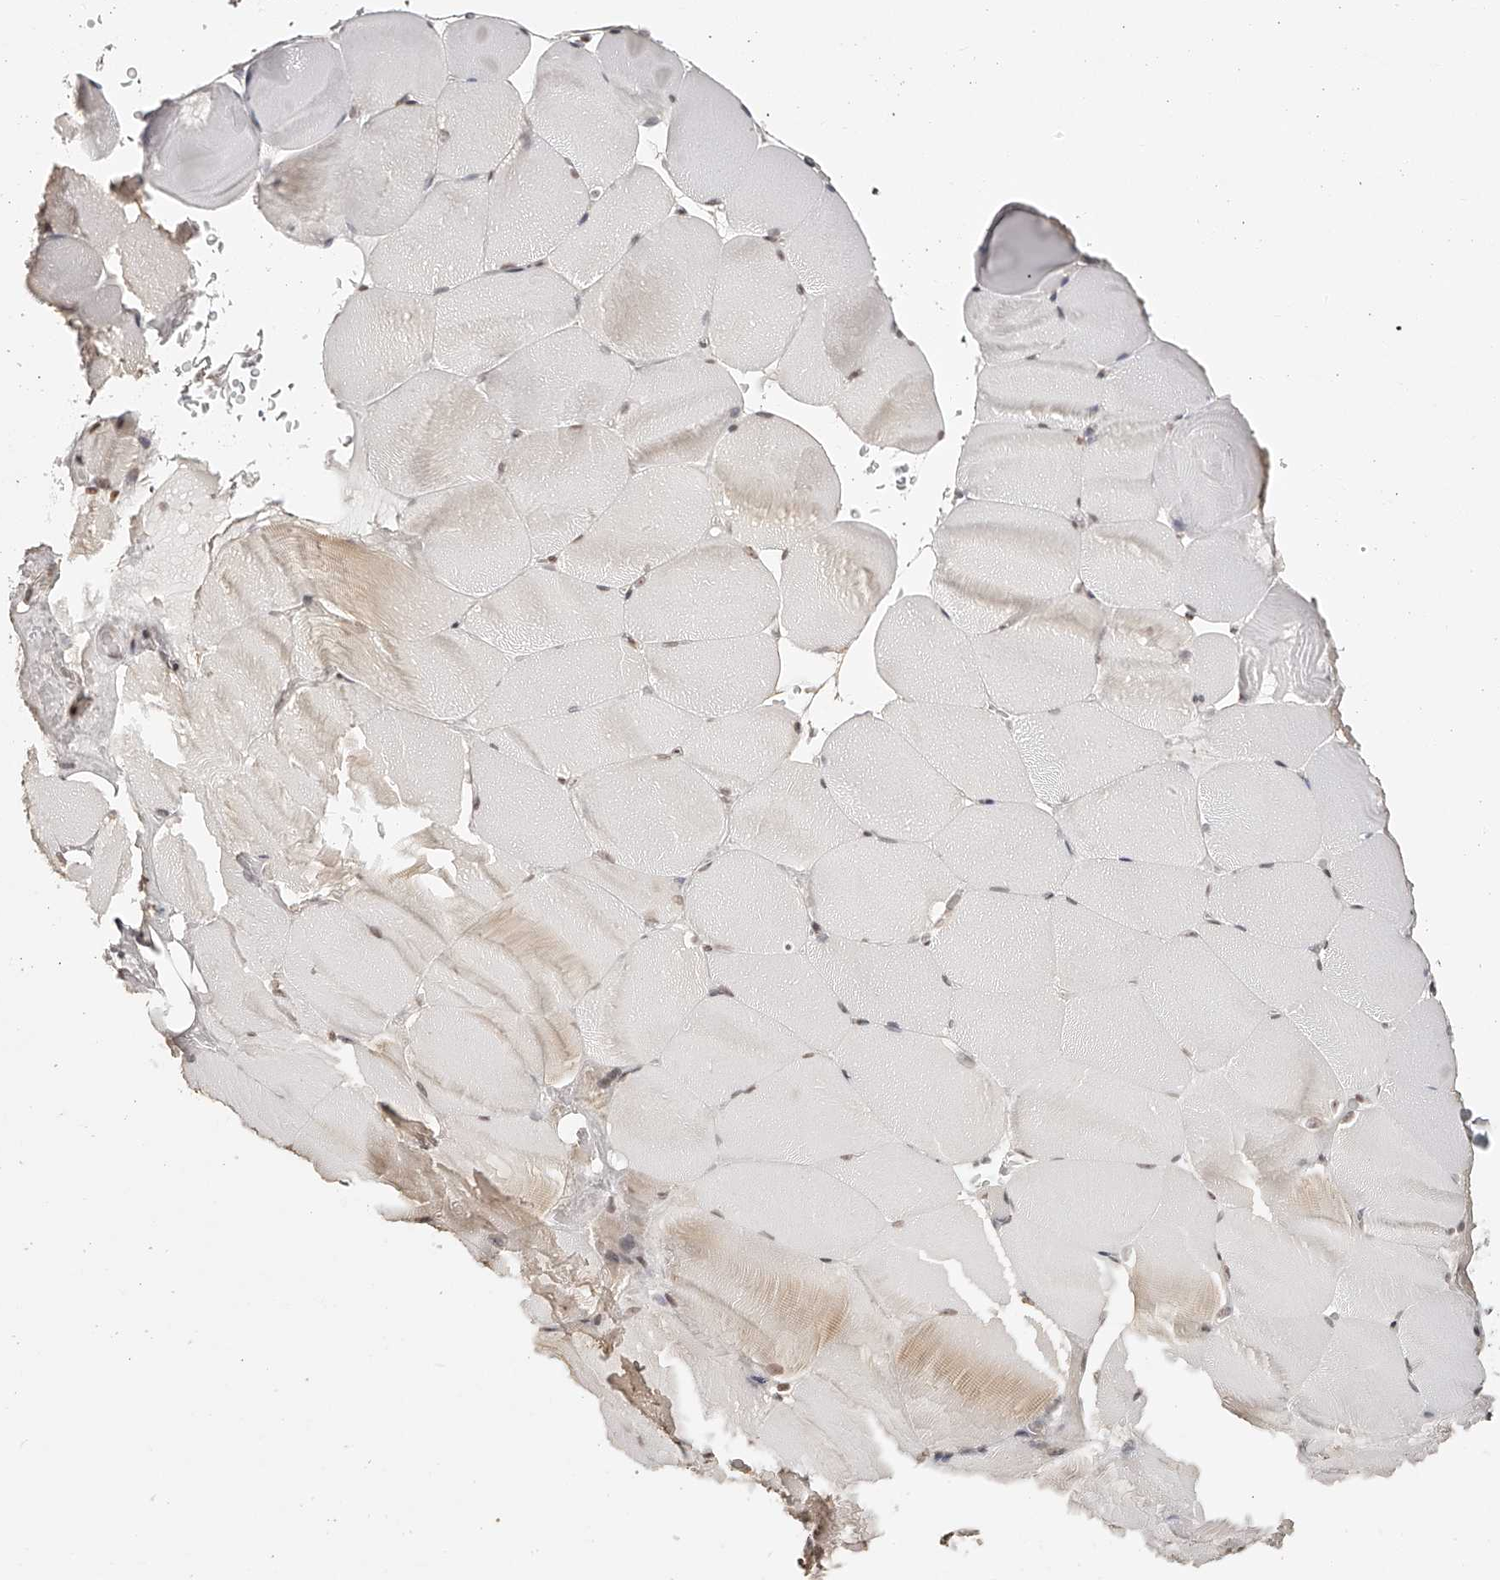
{"staining": {"intensity": "weak", "quantity": "25%-75%", "location": "cytoplasmic/membranous"}, "tissue": "skeletal muscle", "cell_type": "Myocytes", "image_type": "normal", "snomed": [{"axis": "morphology", "description": "Normal tissue, NOS"}, {"axis": "topography", "description": "Skeletal muscle"}, {"axis": "topography", "description": "Parathyroid gland"}], "caption": "A histopathology image of human skeletal muscle stained for a protein reveals weak cytoplasmic/membranous brown staining in myocytes.", "gene": "ZNF503", "patient": {"sex": "female", "age": 37}}